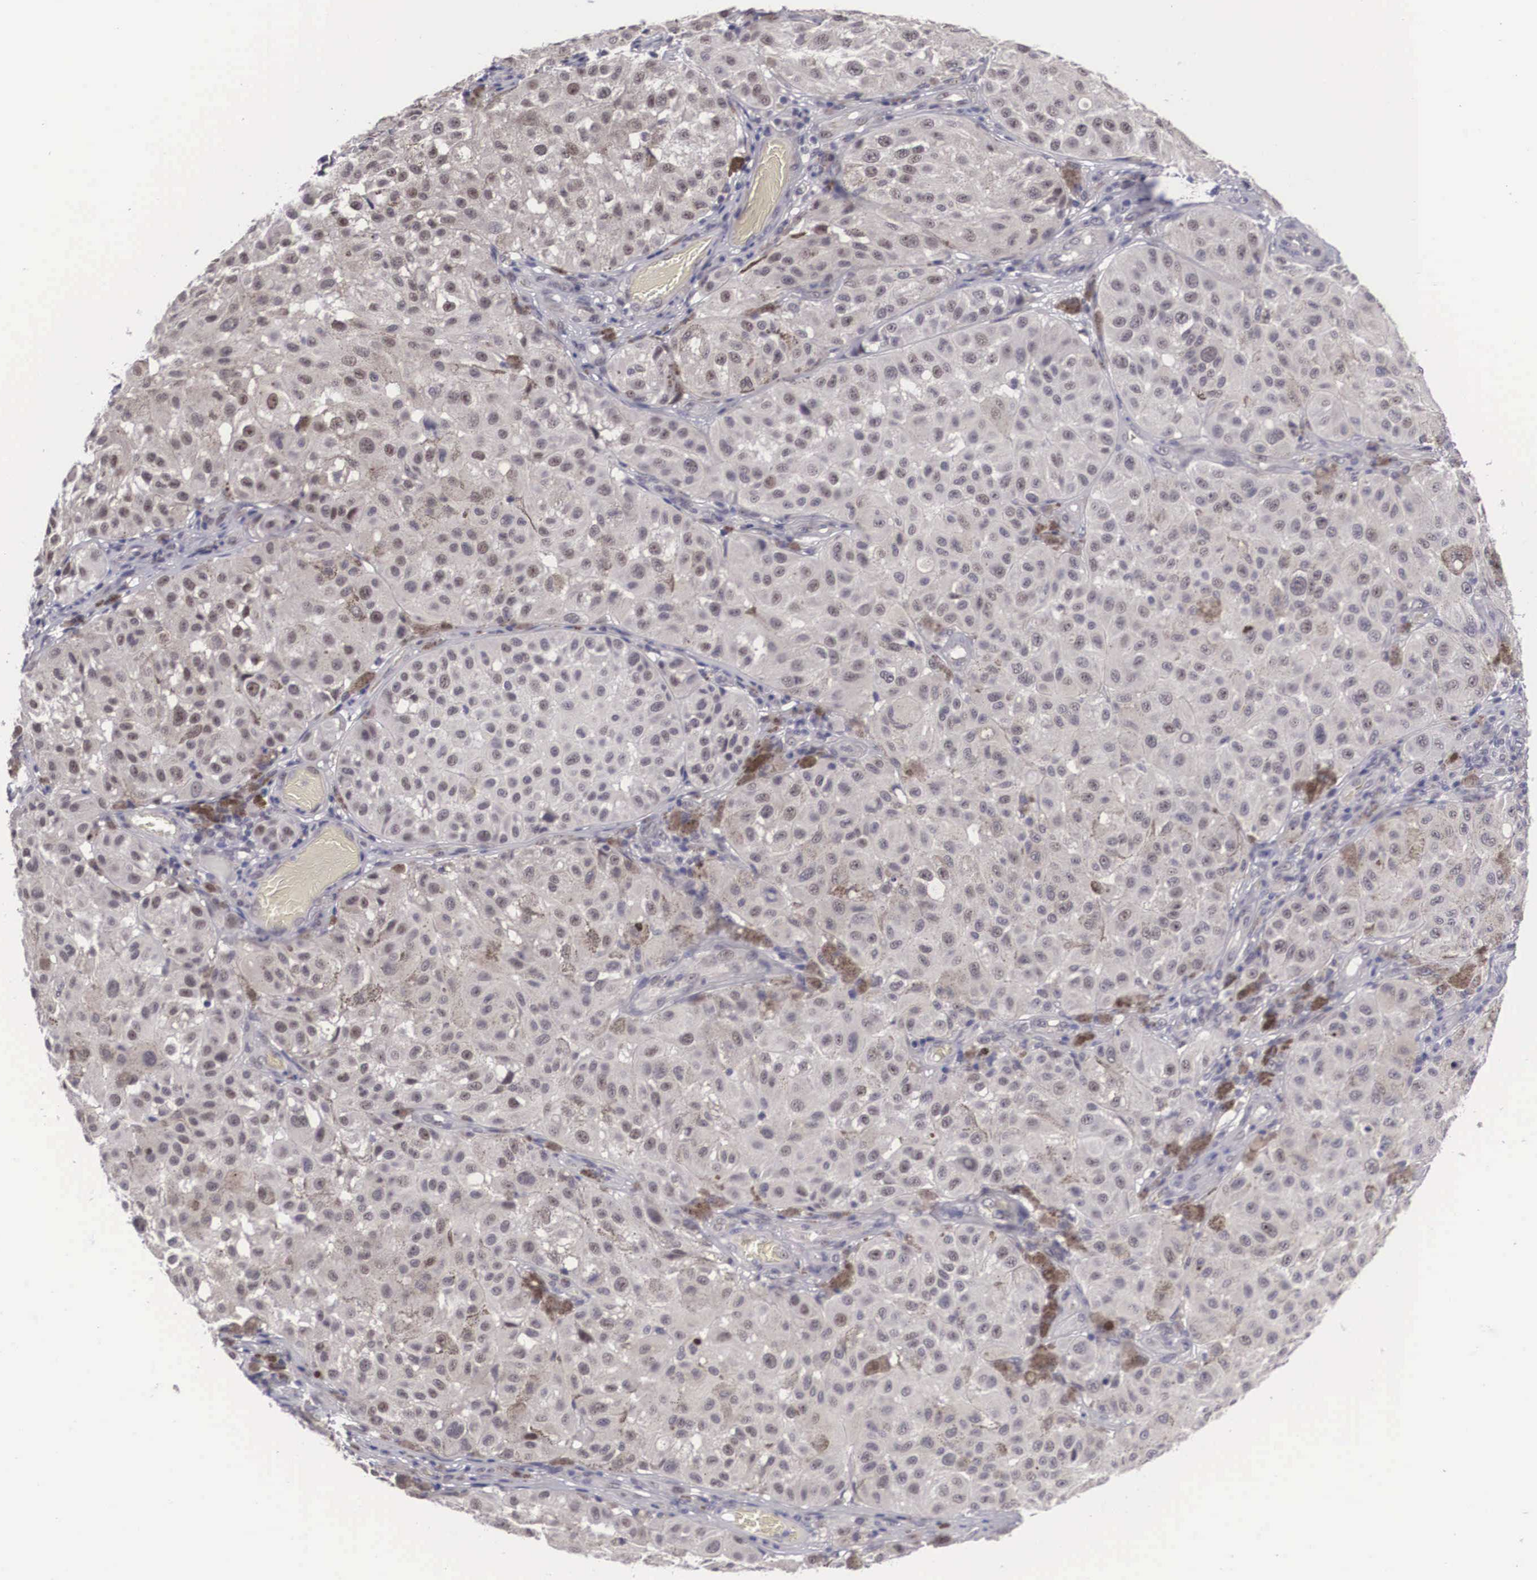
{"staining": {"intensity": "weak", "quantity": "<25%", "location": "nuclear"}, "tissue": "melanoma", "cell_type": "Tumor cells", "image_type": "cancer", "snomed": [{"axis": "morphology", "description": "Malignant melanoma, NOS"}, {"axis": "topography", "description": "Skin"}], "caption": "DAB immunohistochemical staining of malignant melanoma demonstrates no significant staining in tumor cells.", "gene": "ZNF275", "patient": {"sex": "female", "age": 64}}